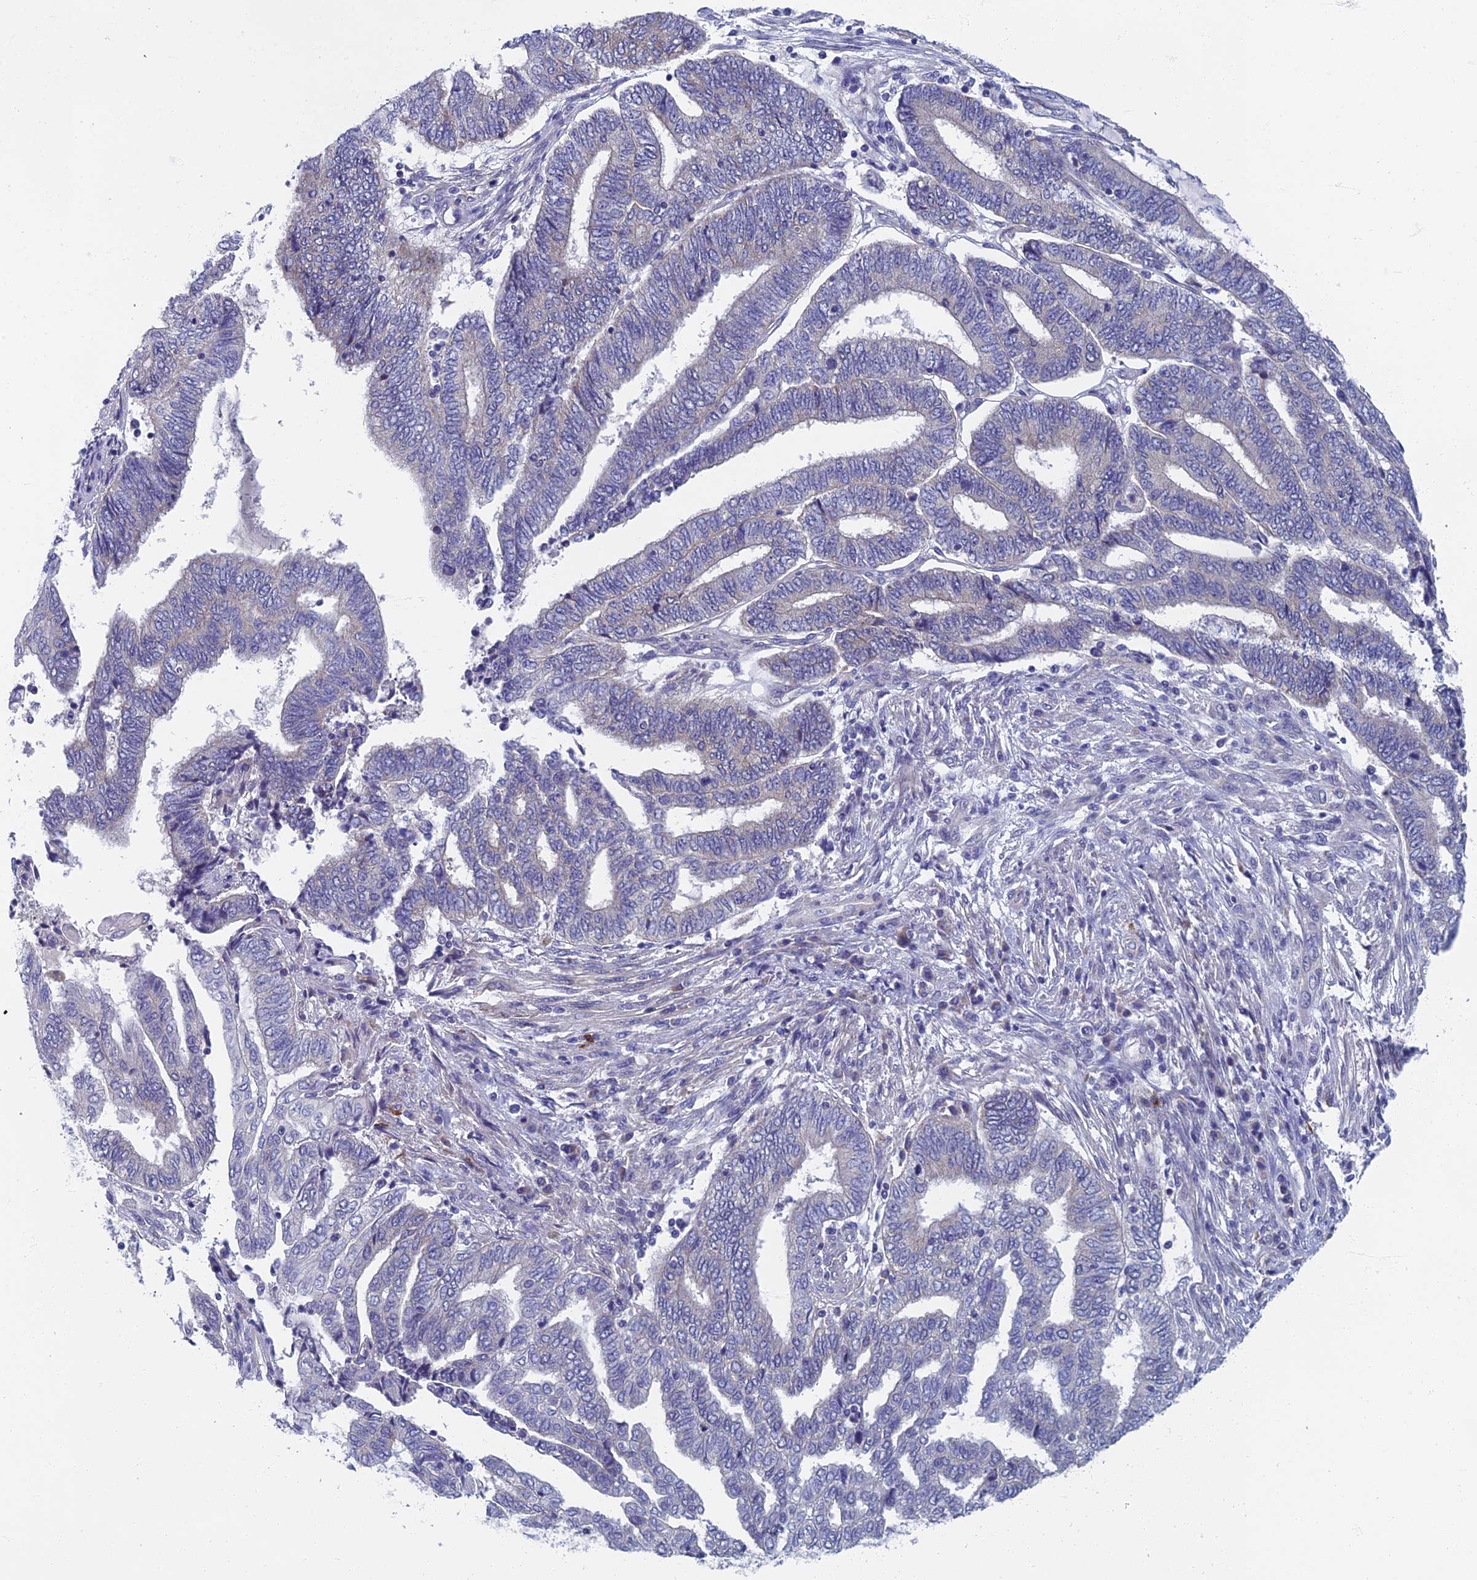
{"staining": {"intensity": "negative", "quantity": "none", "location": "none"}, "tissue": "endometrial cancer", "cell_type": "Tumor cells", "image_type": "cancer", "snomed": [{"axis": "morphology", "description": "Adenocarcinoma, NOS"}, {"axis": "topography", "description": "Uterus"}, {"axis": "topography", "description": "Endometrium"}], "caption": "Tumor cells are negative for protein expression in human endometrial adenocarcinoma.", "gene": "SPIN4", "patient": {"sex": "female", "age": 70}}